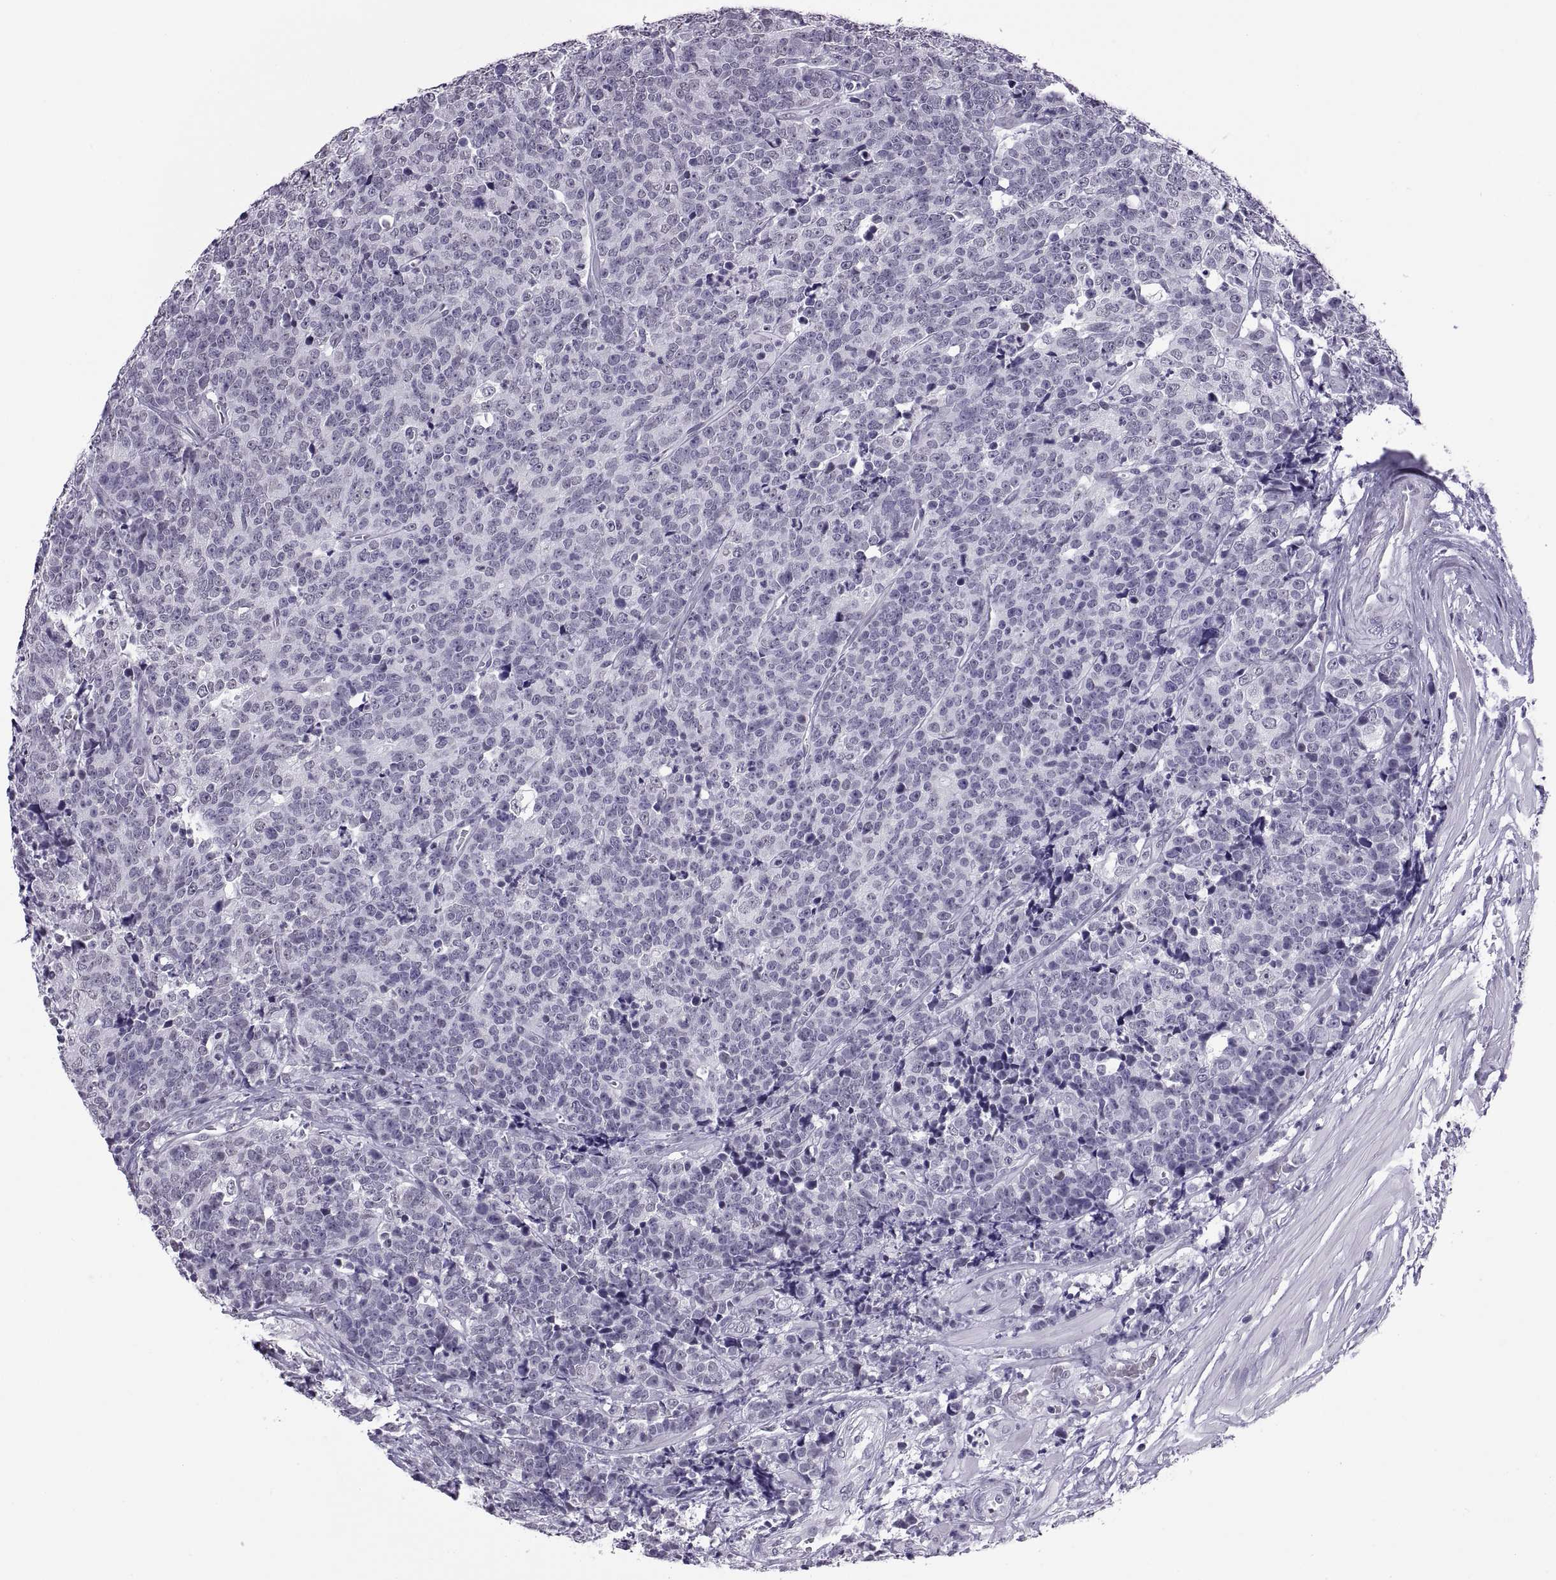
{"staining": {"intensity": "negative", "quantity": "none", "location": "none"}, "tissue": "prostate cancer", "cell_type": "Tumor cells", "image_type": "cancer", "snomed": [{"axis": "morphology", "description": "Adenocarcinoma, NOS"}, {"axis": "topography", "description": "Prostate"}], "caption": "The immunohistochemistry histopathology image has no significant positivity in tumor cells of prostate adenocarcinoma tissue. (DAB immunohistochemistry (IHC) with hematoxylin counter stain).", "gene": "CARTPT", "patient": {"sex": "male", "age": 67}}